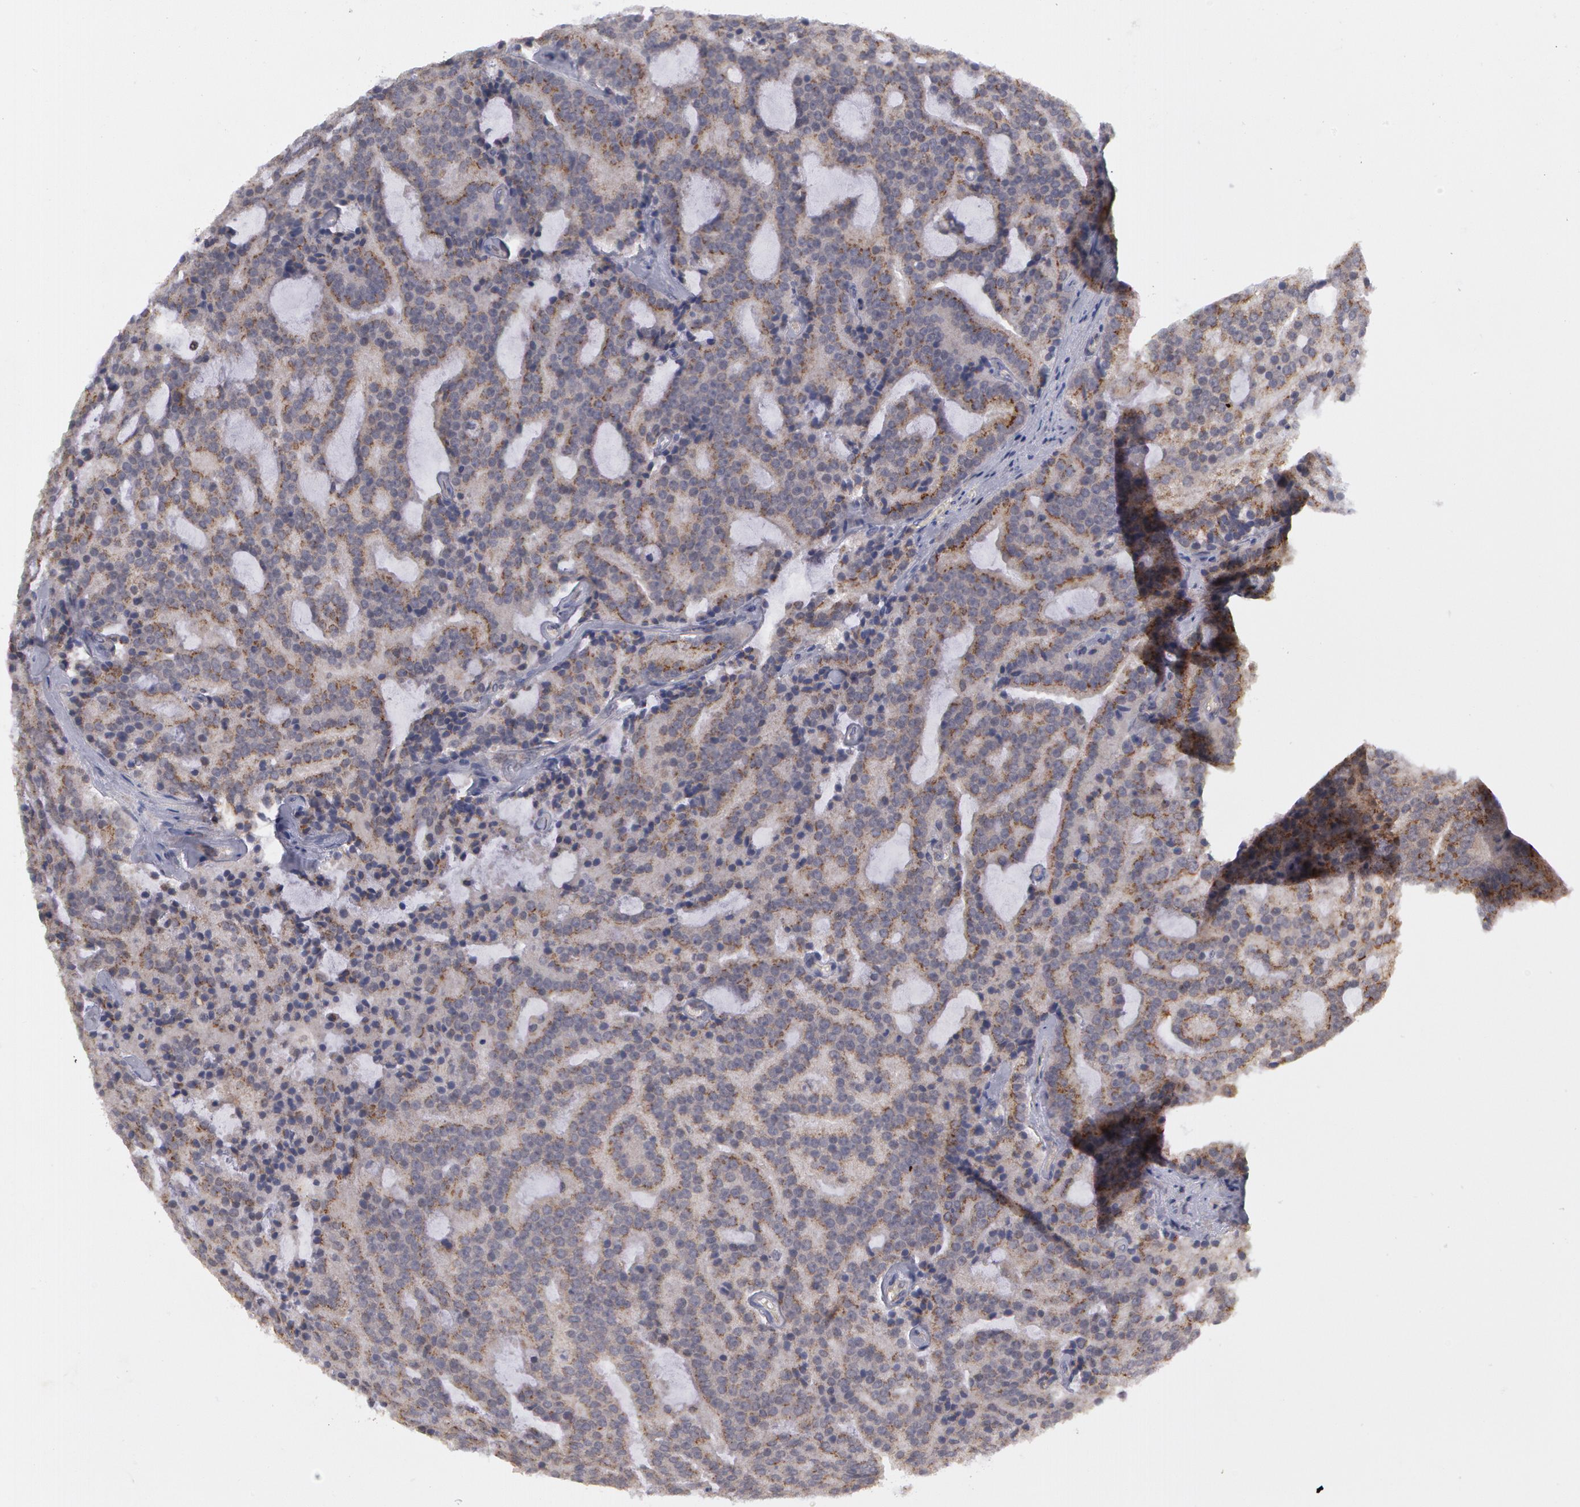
{"staining": {"intensity": "moderate", "quantity": ">75%", "location": "cytoplasmic/membranous"}, "tissue": "prostate cancer", "cell_type": "Tumor cells", "image_type": "cancer", "snomed": [{"axis": "morphology", "description": "Adenocarcinoma, Medium grade"}, {"axis": "topography", "description": "Prostate"}], "caption": "IHC staining of prostate cancer (adenocarcinoma (medium-grade)), which demonstrates medium levels of moderate cytoplasmic/membranous staining in approximately >75% of tumor cells indicating moderate cytoplasmic/membranous protein staining. The staining was performed using DAB (3,3'-diaminobenzidine) (brown) for protein detection and nuclei were counterstained in hematoxylin (blue).", "gene": "STX5", "patient": {"sex": "male", "age": 65}}